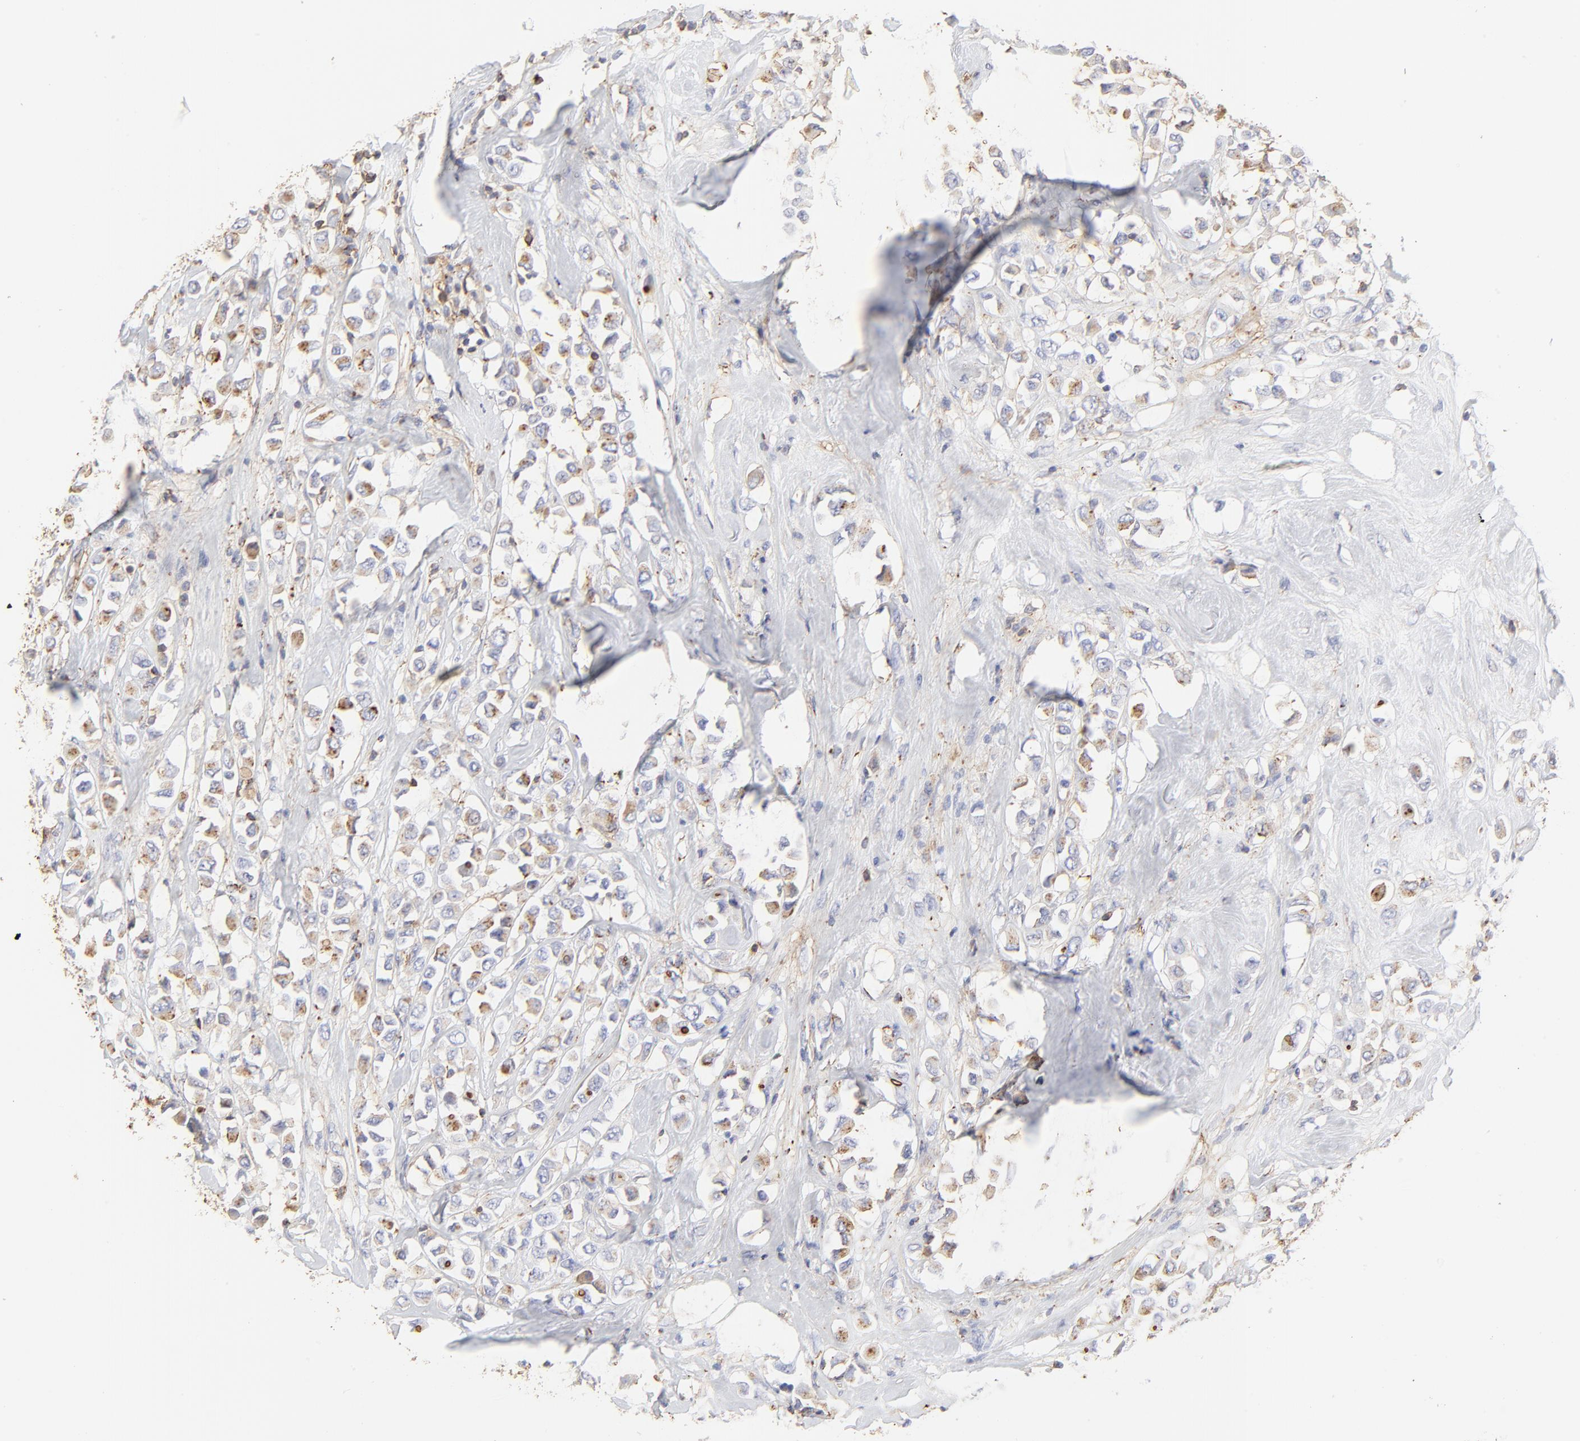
{"staining": {"intensity": "moderate", "quantity": "25%-75%", "location": "cytoplasmic/membranous"}, "tissue": "breast cancer", "cell_type": "Tumor cells", "image_type": "cancer", "snomed": [{"axis": "morphology", "description": "Duct carcinoma"}, {"axis": "topography", "description": "Breast"}], "caption": "A brown stain labels moderate cytoplasmic/membranous staining of a protein in breast cancer tumor cells.", "gene": "ANXA6", "patient": {"sex": "female", "age": 61}}